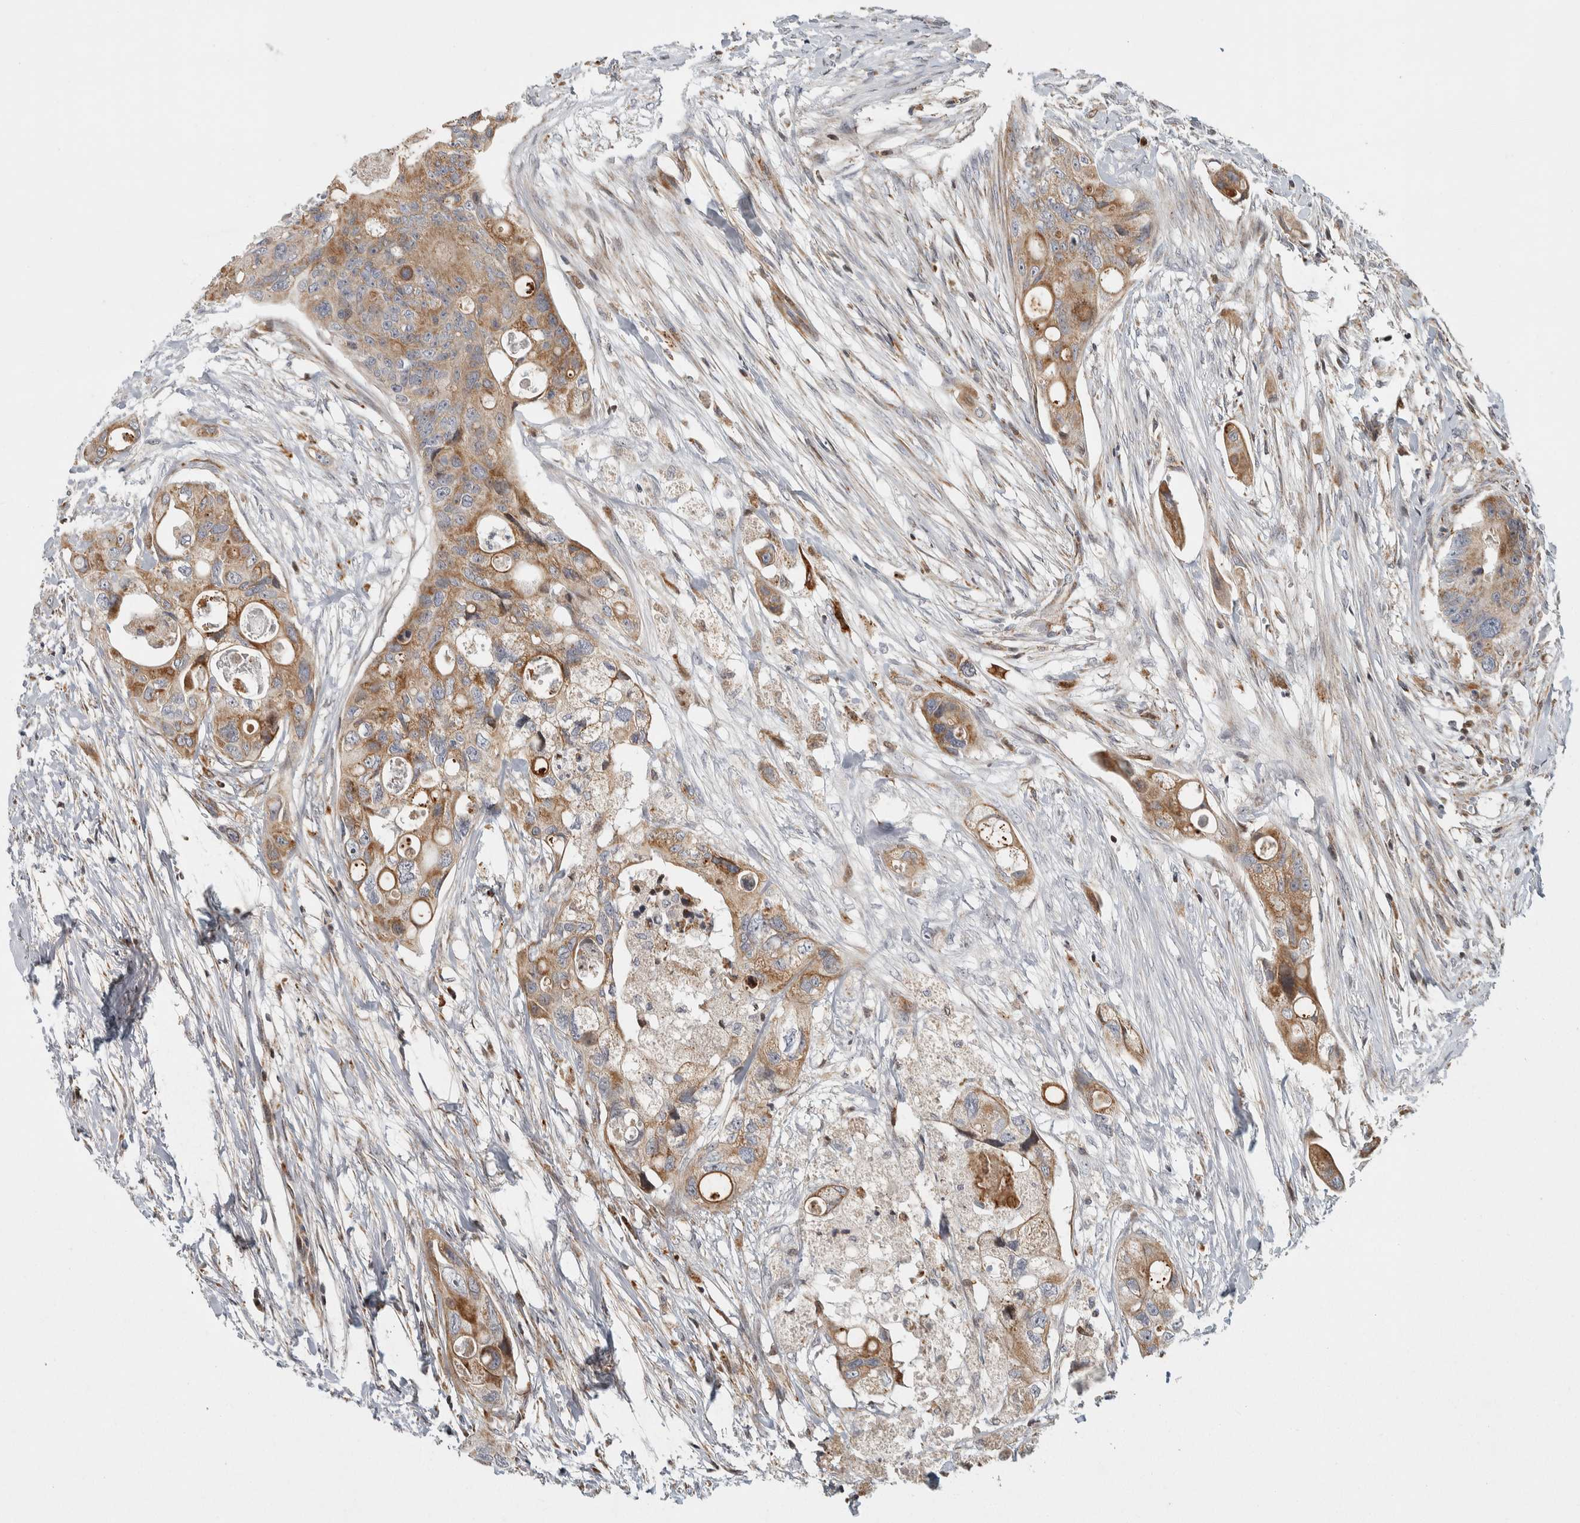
{"staining": {"intensity": "moderate", "quantity": ">75%", "location": "cytoplasmic/membranous"}, "tissue": "colorectal cancer", "cell_type": "Tumor cells", "image_type": "cancer", "snomed": [{"axis": "morphology", "description": "Adenocarcinoma, NOS"}, {"axis": "topography", "description": "Colon"}], "caption": "Brown immunohistochemical staining in colorectal adenocarcinoma demonstrates moderate cytoplasmic/membranous staining in approximately >75% of tumor cells.", "gene": "AFP", "patient": {"sex": "female", "age": 57}}